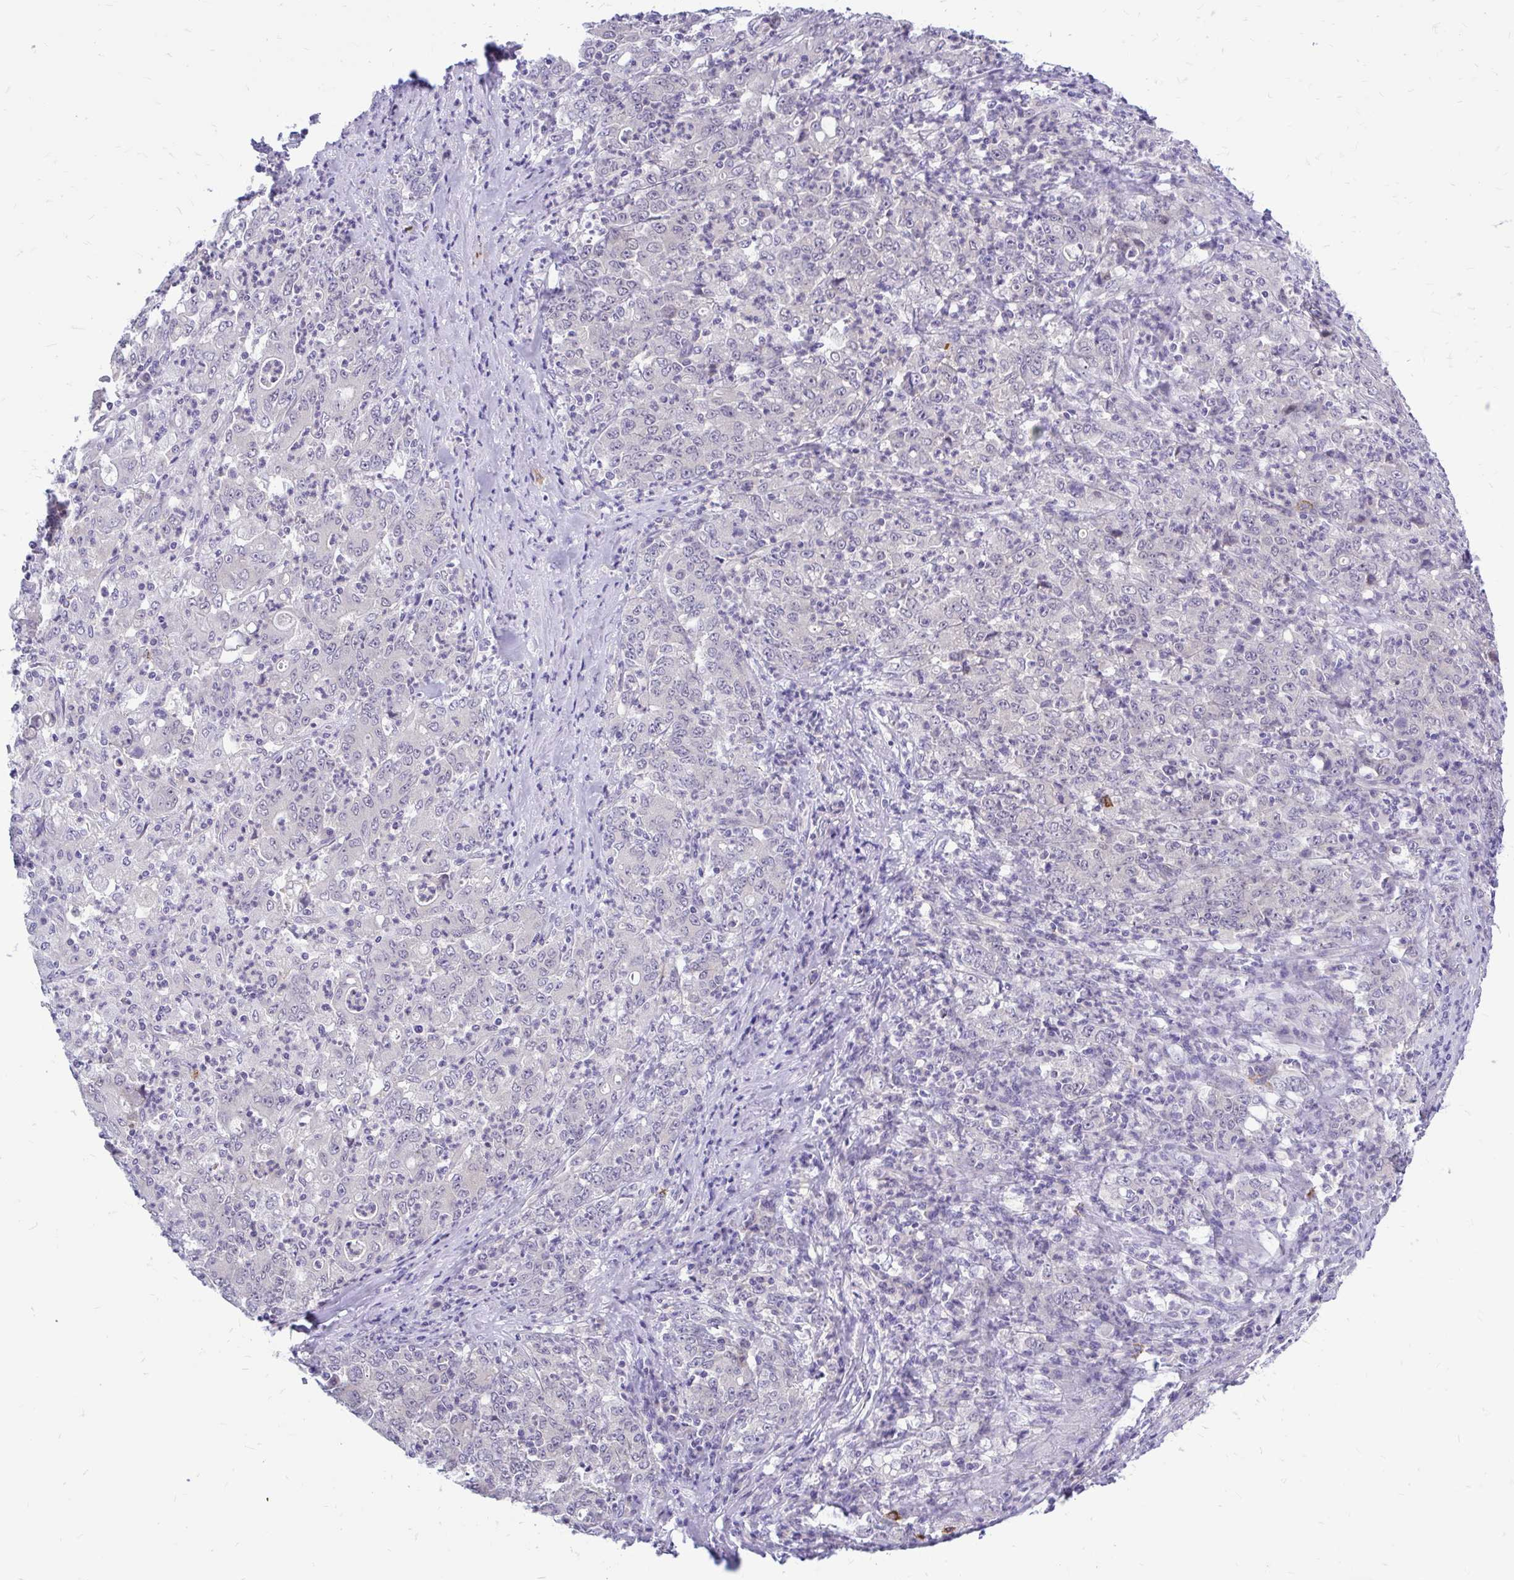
{"staining": {"intensity": "negative", "quantity": "none", "location": "none"}, "tissue": "stomach cancer", "cell_type": "Tumor cells", "image_type": "cancer", "snomed": [{"axis": "morphology", "description": "Adenocarcinoma, NOS"}, {"axis": "topography", "description": "Stomach, lower"}], "caption": "Human stomach adenocarcinoma stained for a protein using IHC displays no staining in tumor cells.", "gene": "MAP1LC3A", "patient": {"sex": "female", "age": 71}}